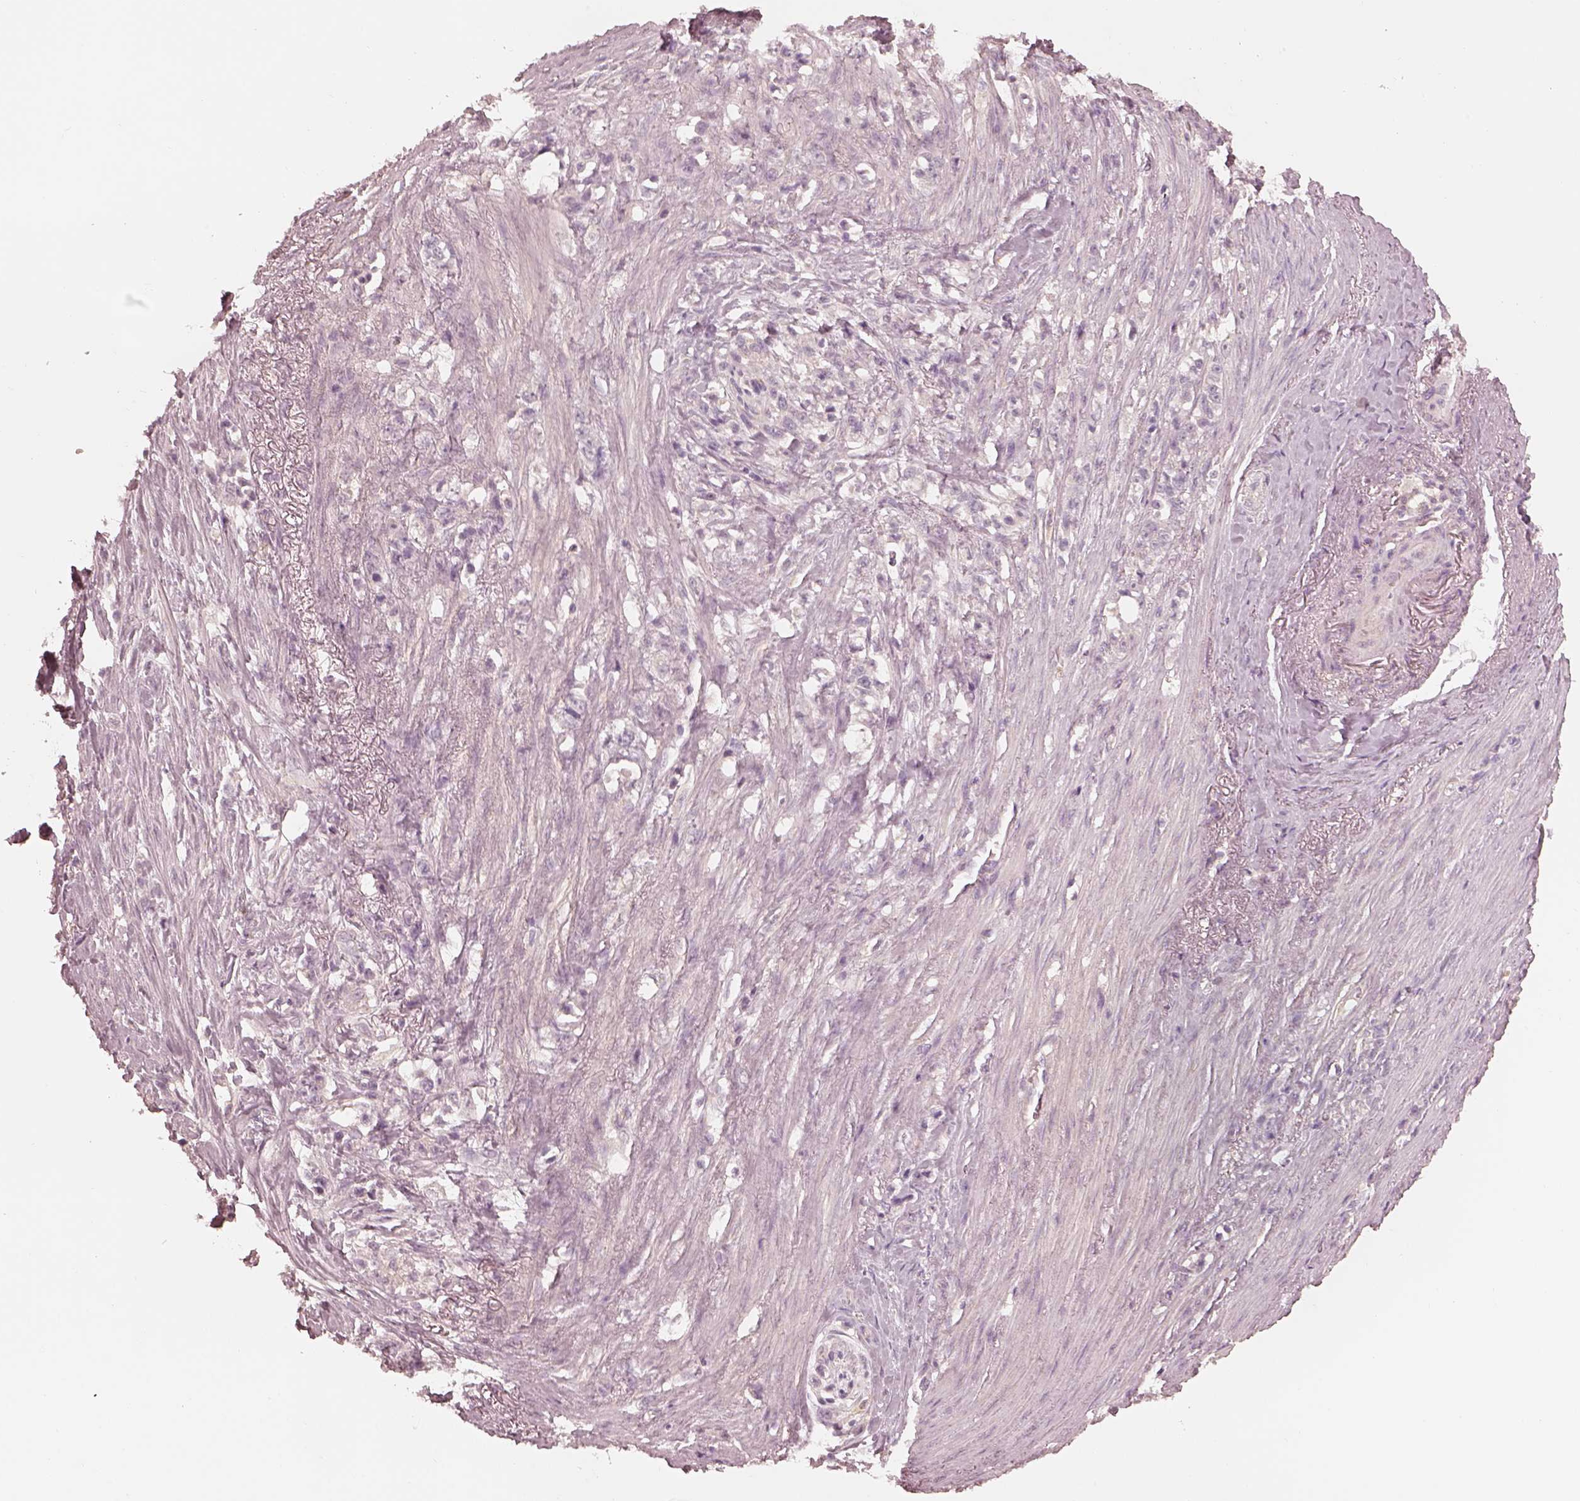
{"staining": {"intensity": "negative", "quantity": "none", "location": "none"}, "tissue": "stomach cancer", "cell_type": "Tumor cells", "image_type": "cancer", "snomed": [{"axis": "morphology", "description": "Adenocarcinoma, NOS"}, {"axis": "topography", "description": "Stomach, lower"}], "caption": "Tumor cells show no significant expression in stomach adenocarcinoma.", "gene": "PRKACG", "patient": {"sex": "male", "age": 88}}